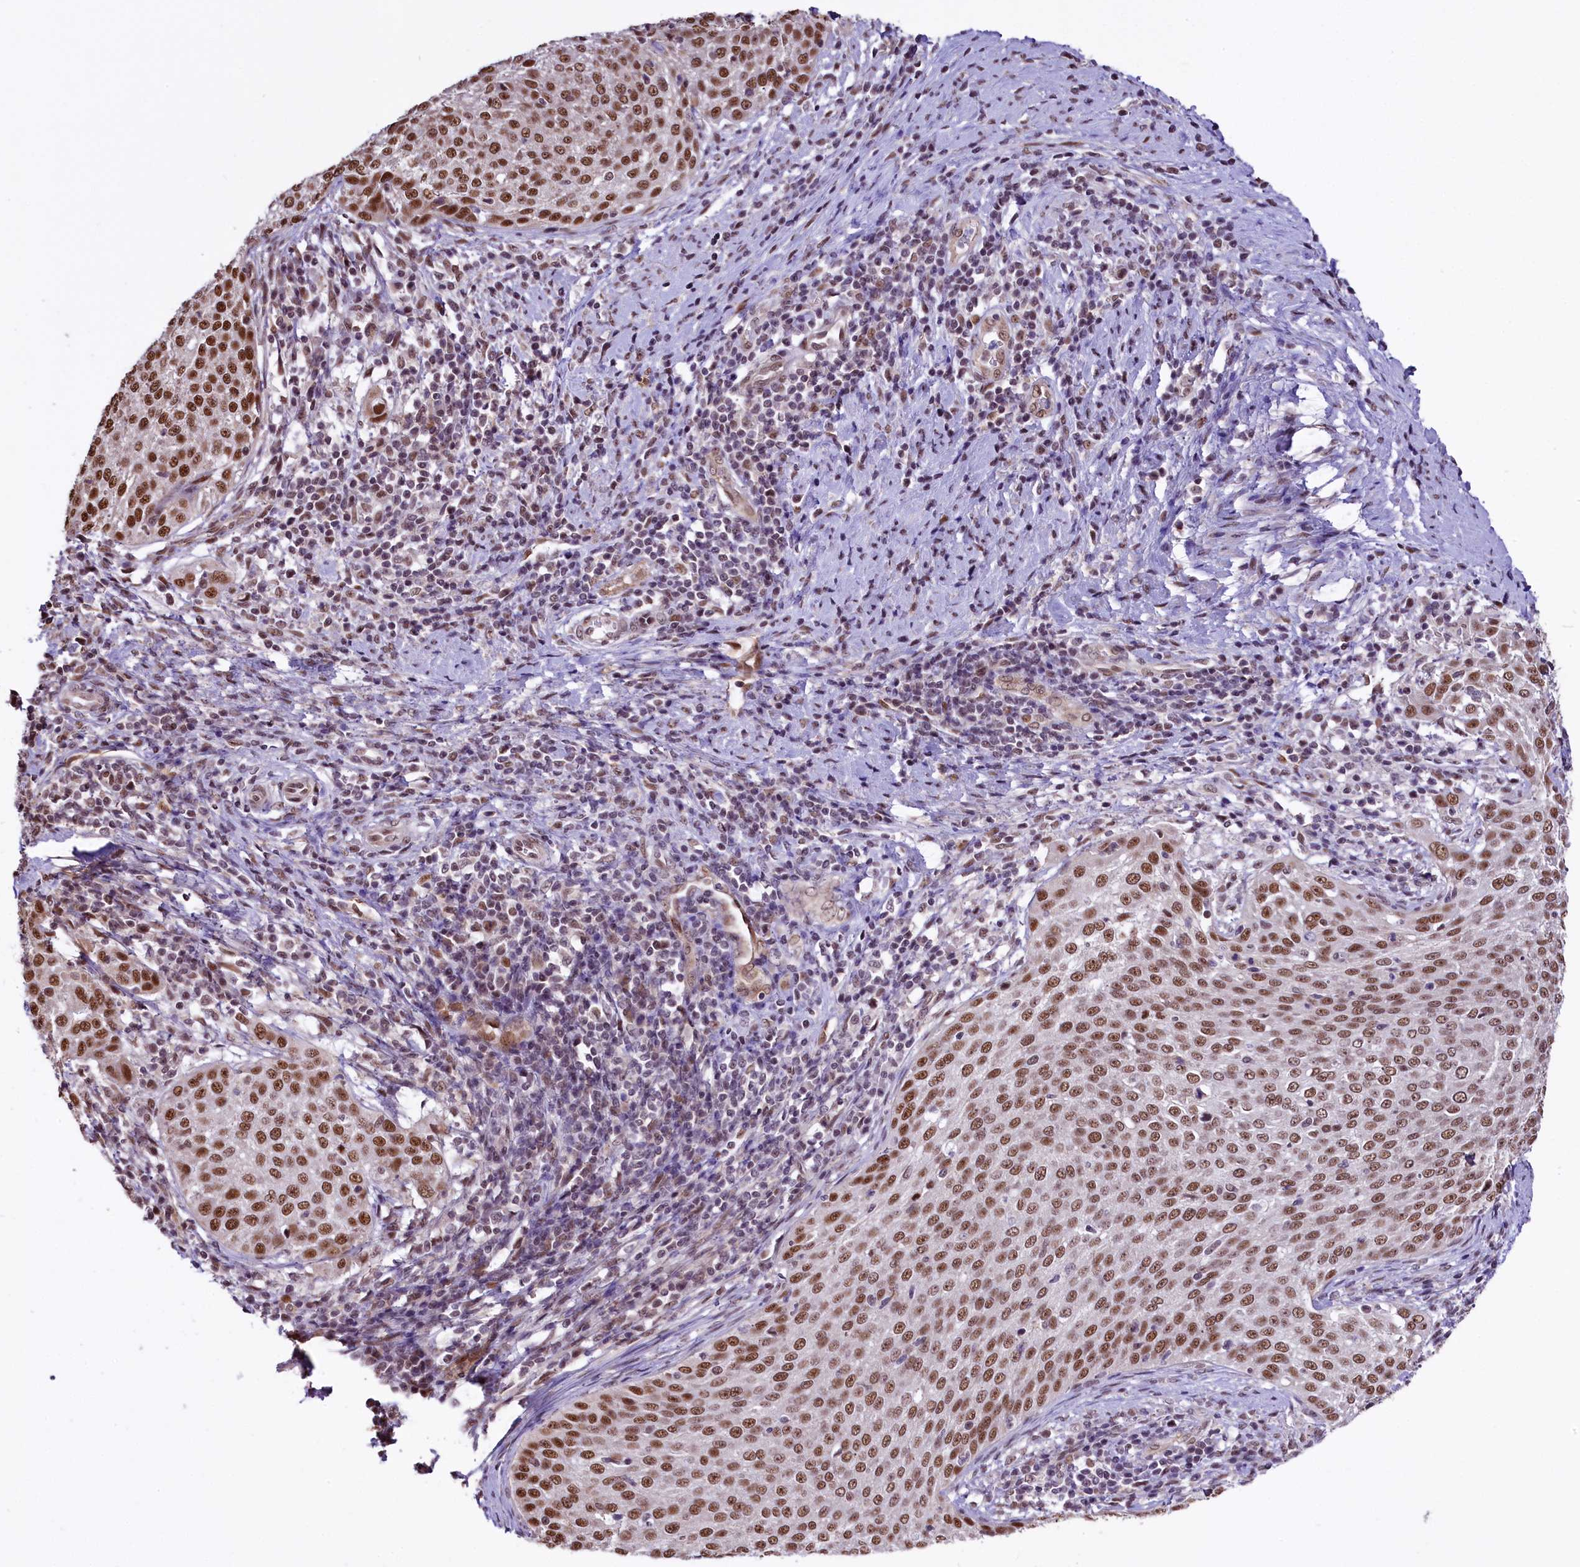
{"staining": {"intensity": "moderate", "quantity": ">75%", "location": "nuclear"}, "tissue": "cervical cancer", "cell_type": "Tumor cells", "image_type": "cancer", "snomed": [{"axis": "morphology", "description": "Squamous cell carcinoma, NOS"}, {"axis": "topography", "description": "Cervix"}], "caption": "Cervical cancer stained for a protein displays moderate nuclear positivity in tumor cells.", "gene": "MRPL54", "patient": {"sex": "female", "age": 57}}